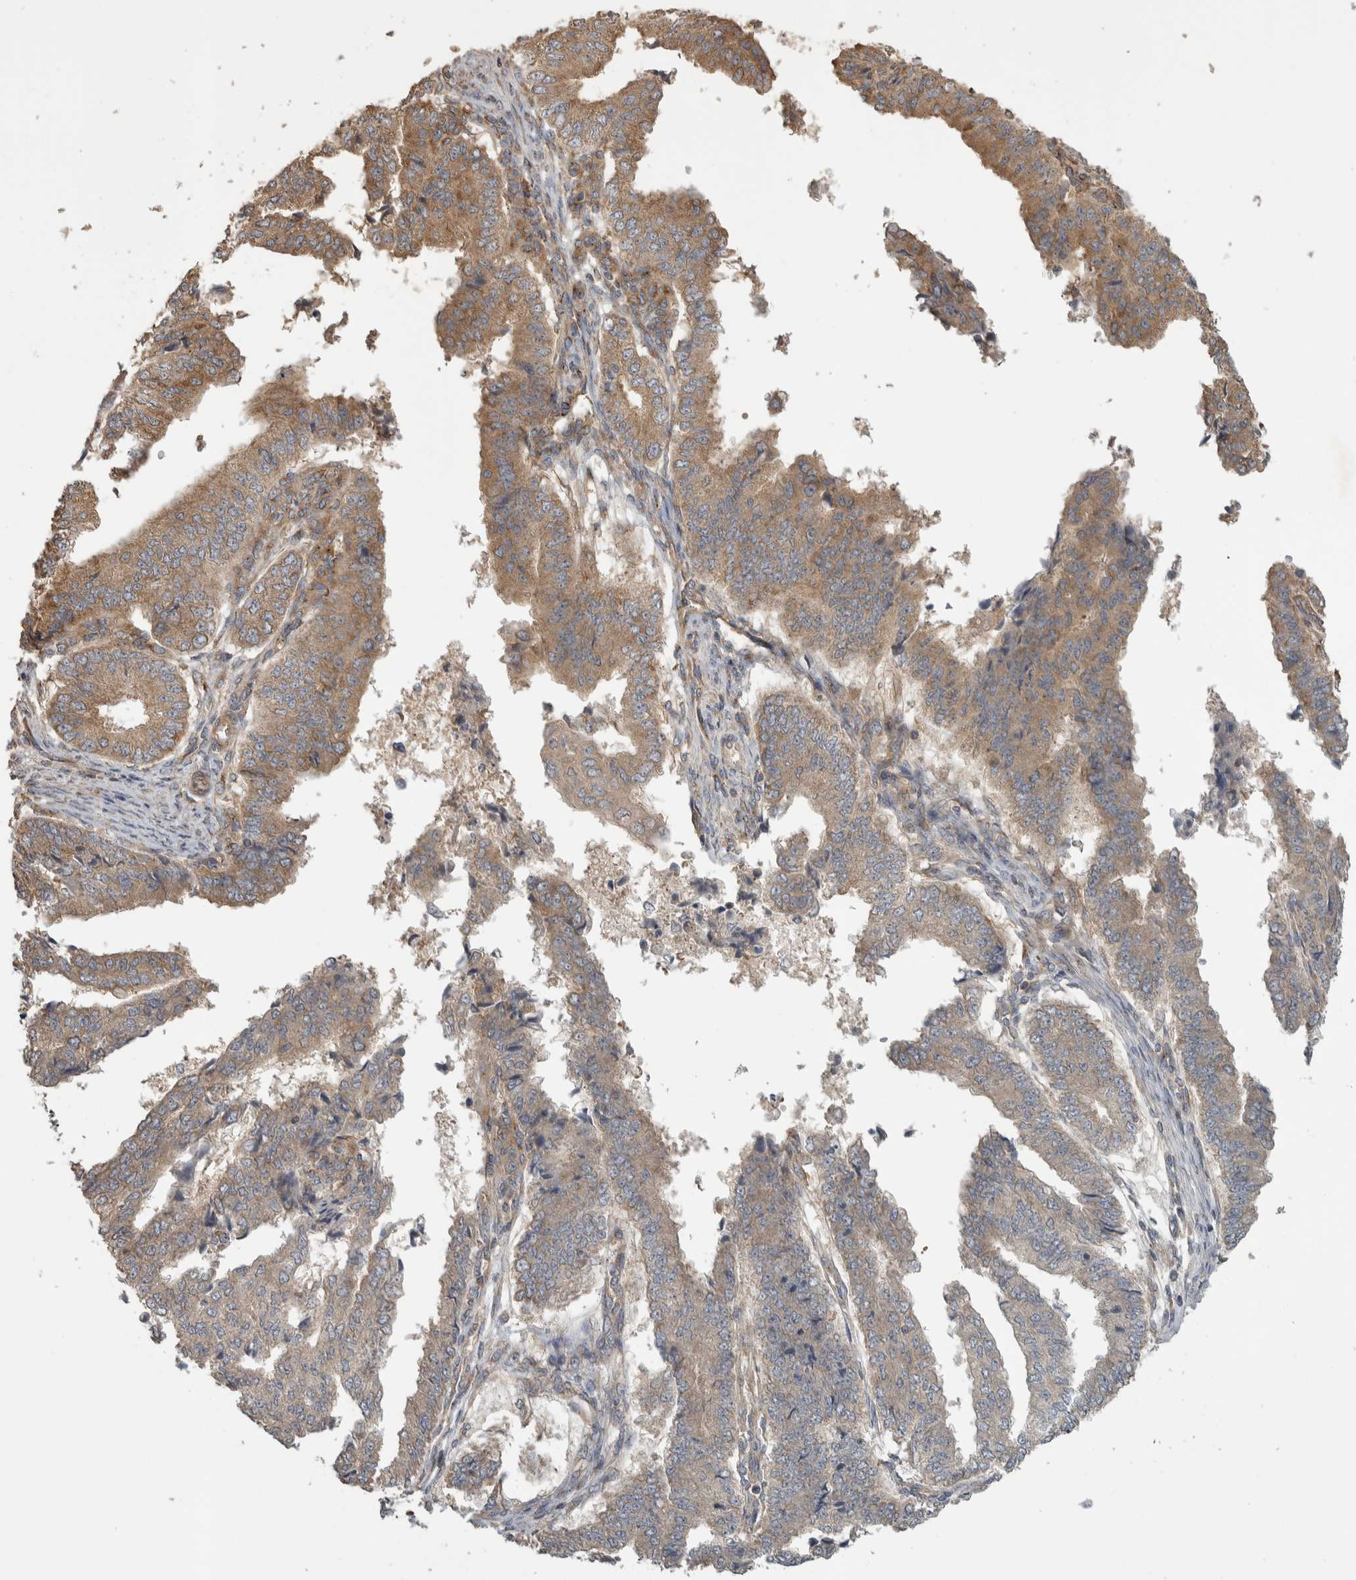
{"staining": {"intensity": "moderate", "quantity": "25%-75%", "location": "cytoplasmic/membranous"}, "tissue": "endometrial cancer", "cell_type": "Tumor cells", "image_type": "cancer", "snomed": [{"axis": "morphology", "description": "Polyp, NOS"}, {"axis": "morphology", "description": "Adenocarcinoma, NOS"}, {"axis": "morphology", "description": "Adenoma, NOS"}, {"axis": "topography", "description": "Endometrium"}], "caption": "Protein staining of endometrial adenoma tissue shows moderate cytoplasmic/membranous expression in about 25%-75% of tumor cells.", "gene": "IFRD1", "patient": {"sex": "female", "age": 79}}